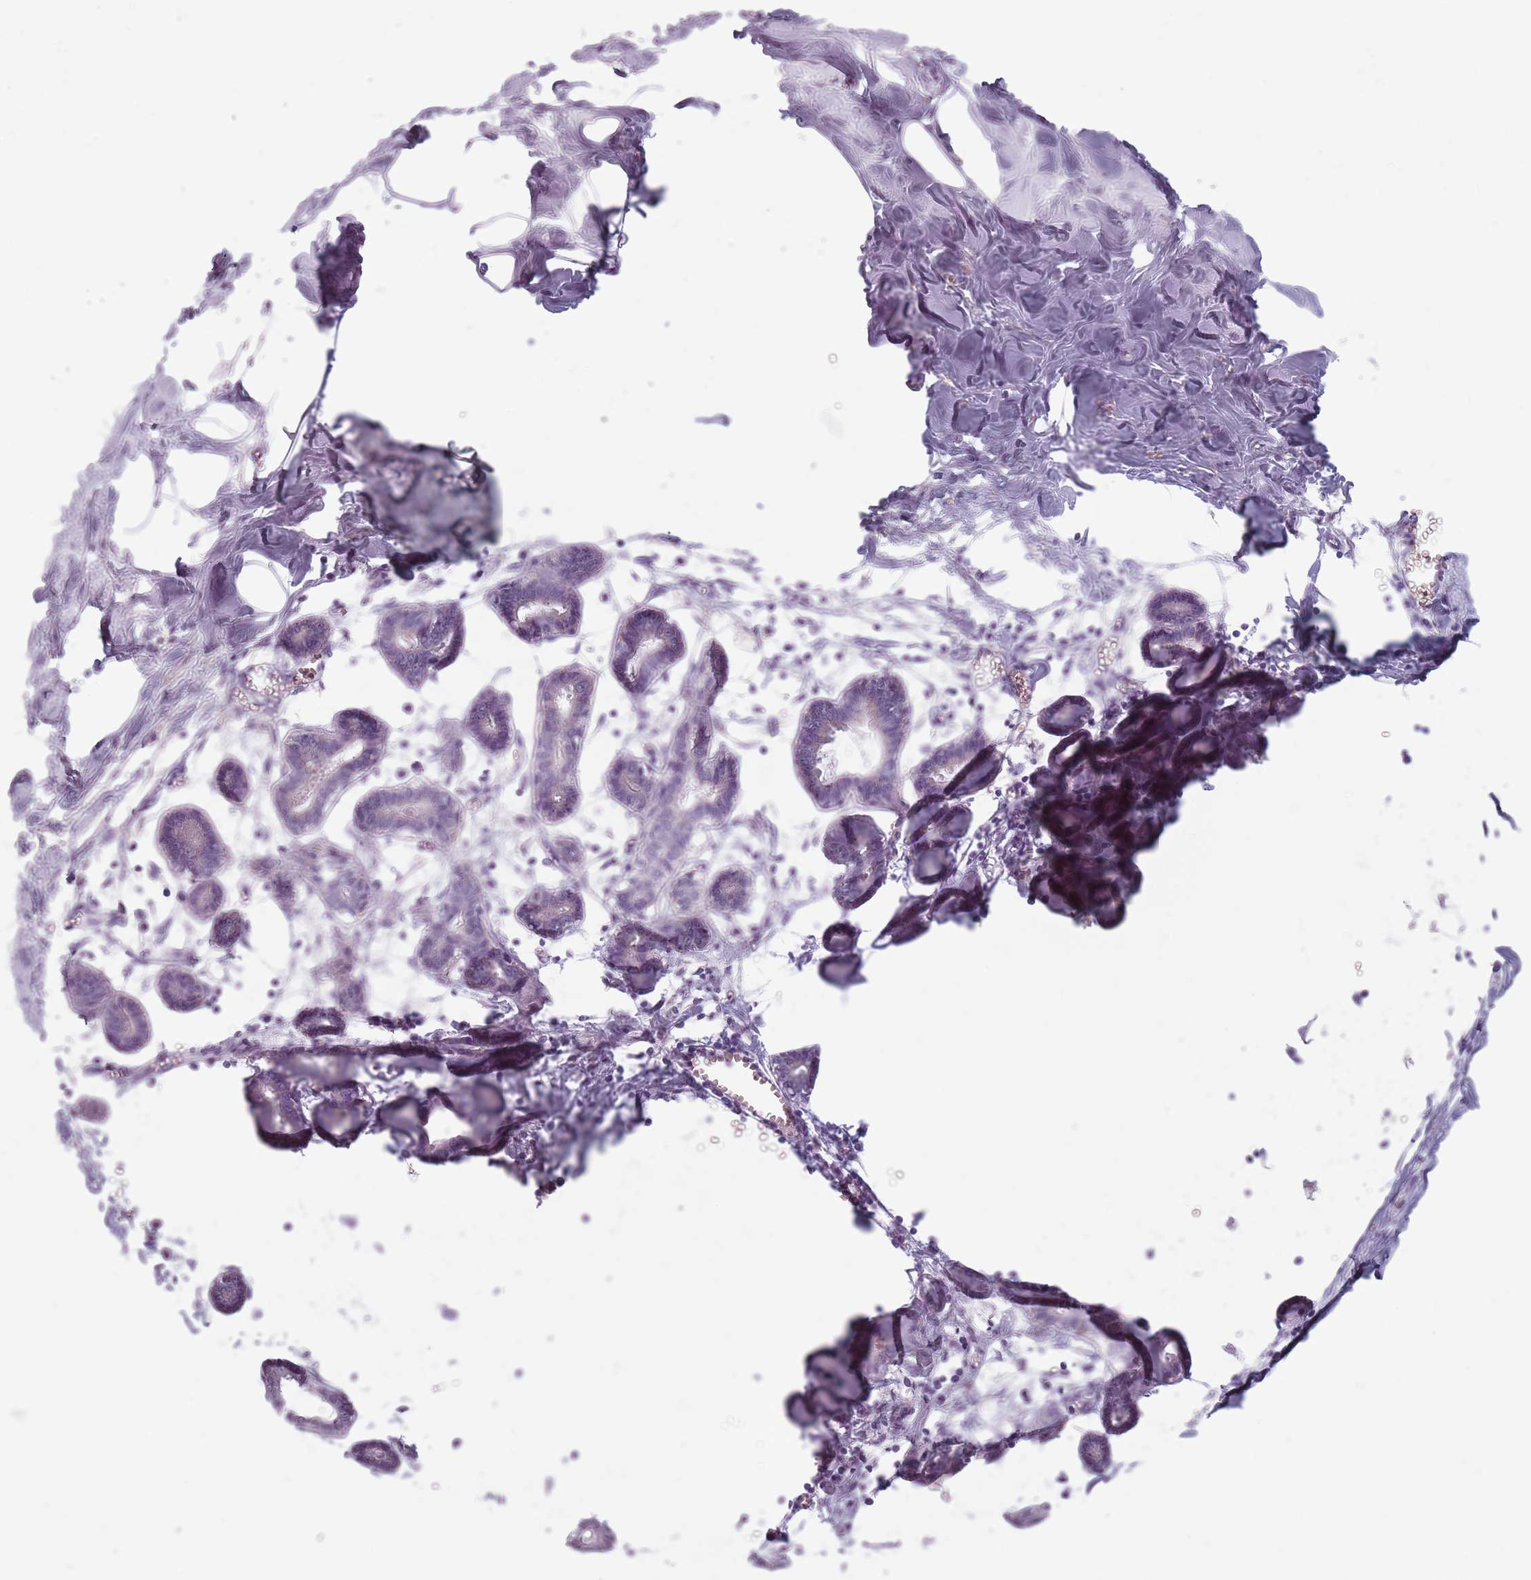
{"staining": {"intensity": "negative", "quantity": "none", "location": "none"}, "tissue": "breast", "cell_type": "Adipocytes", "image_type": "normal", "snomed": [{"axis": "morphology", "description": "Normal tissue, NOS"}, {"axis": "topography", "description": "Breast"}], "caption": "The immunohistochemistry photomicrograph has no significant staining in adipocytes of breast.", "gene": "MEGF8", "patient": {"sex": "female", "age": 27}}